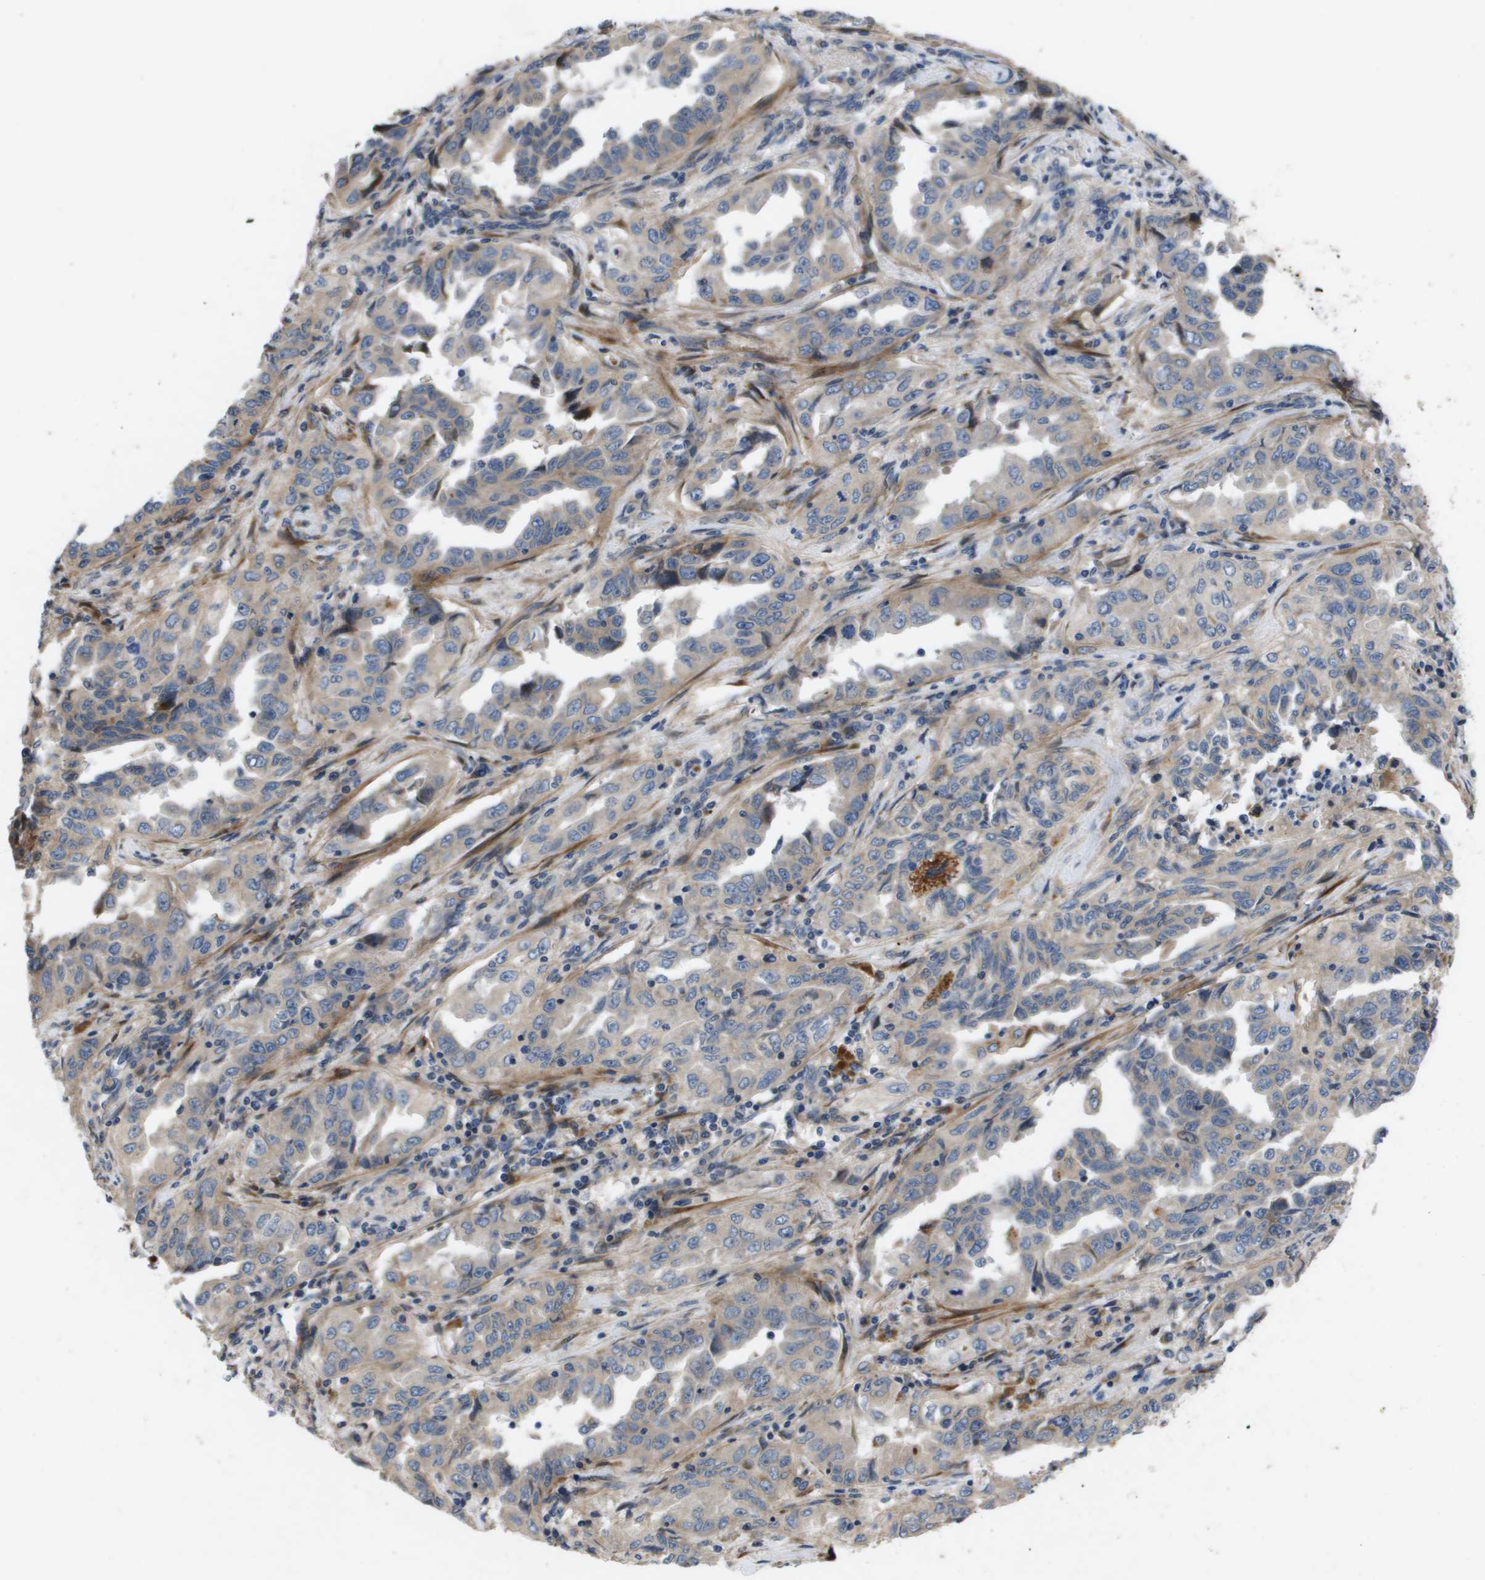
{"staining": {"intensity": "weak", "quantity": ">75%", "location": "cytoplasmic/membranous"}, "tissue": "lung cancer", "cell_type": "Tumor cells", "image_type": "cancer", "snomed": [{"axis": "morphology", "description": "Adenocarcinoma, NOS"}, {"axis": "topography", "description": "Lung"}], "caption": "The immunohistochemical stain shows weak cytoplasmic/membranous positivity in tumor cells of adenocarcinoma (lung) tissue.", "gene": "ENTPD2", "patient": {"sex": "female", "age": 51}}